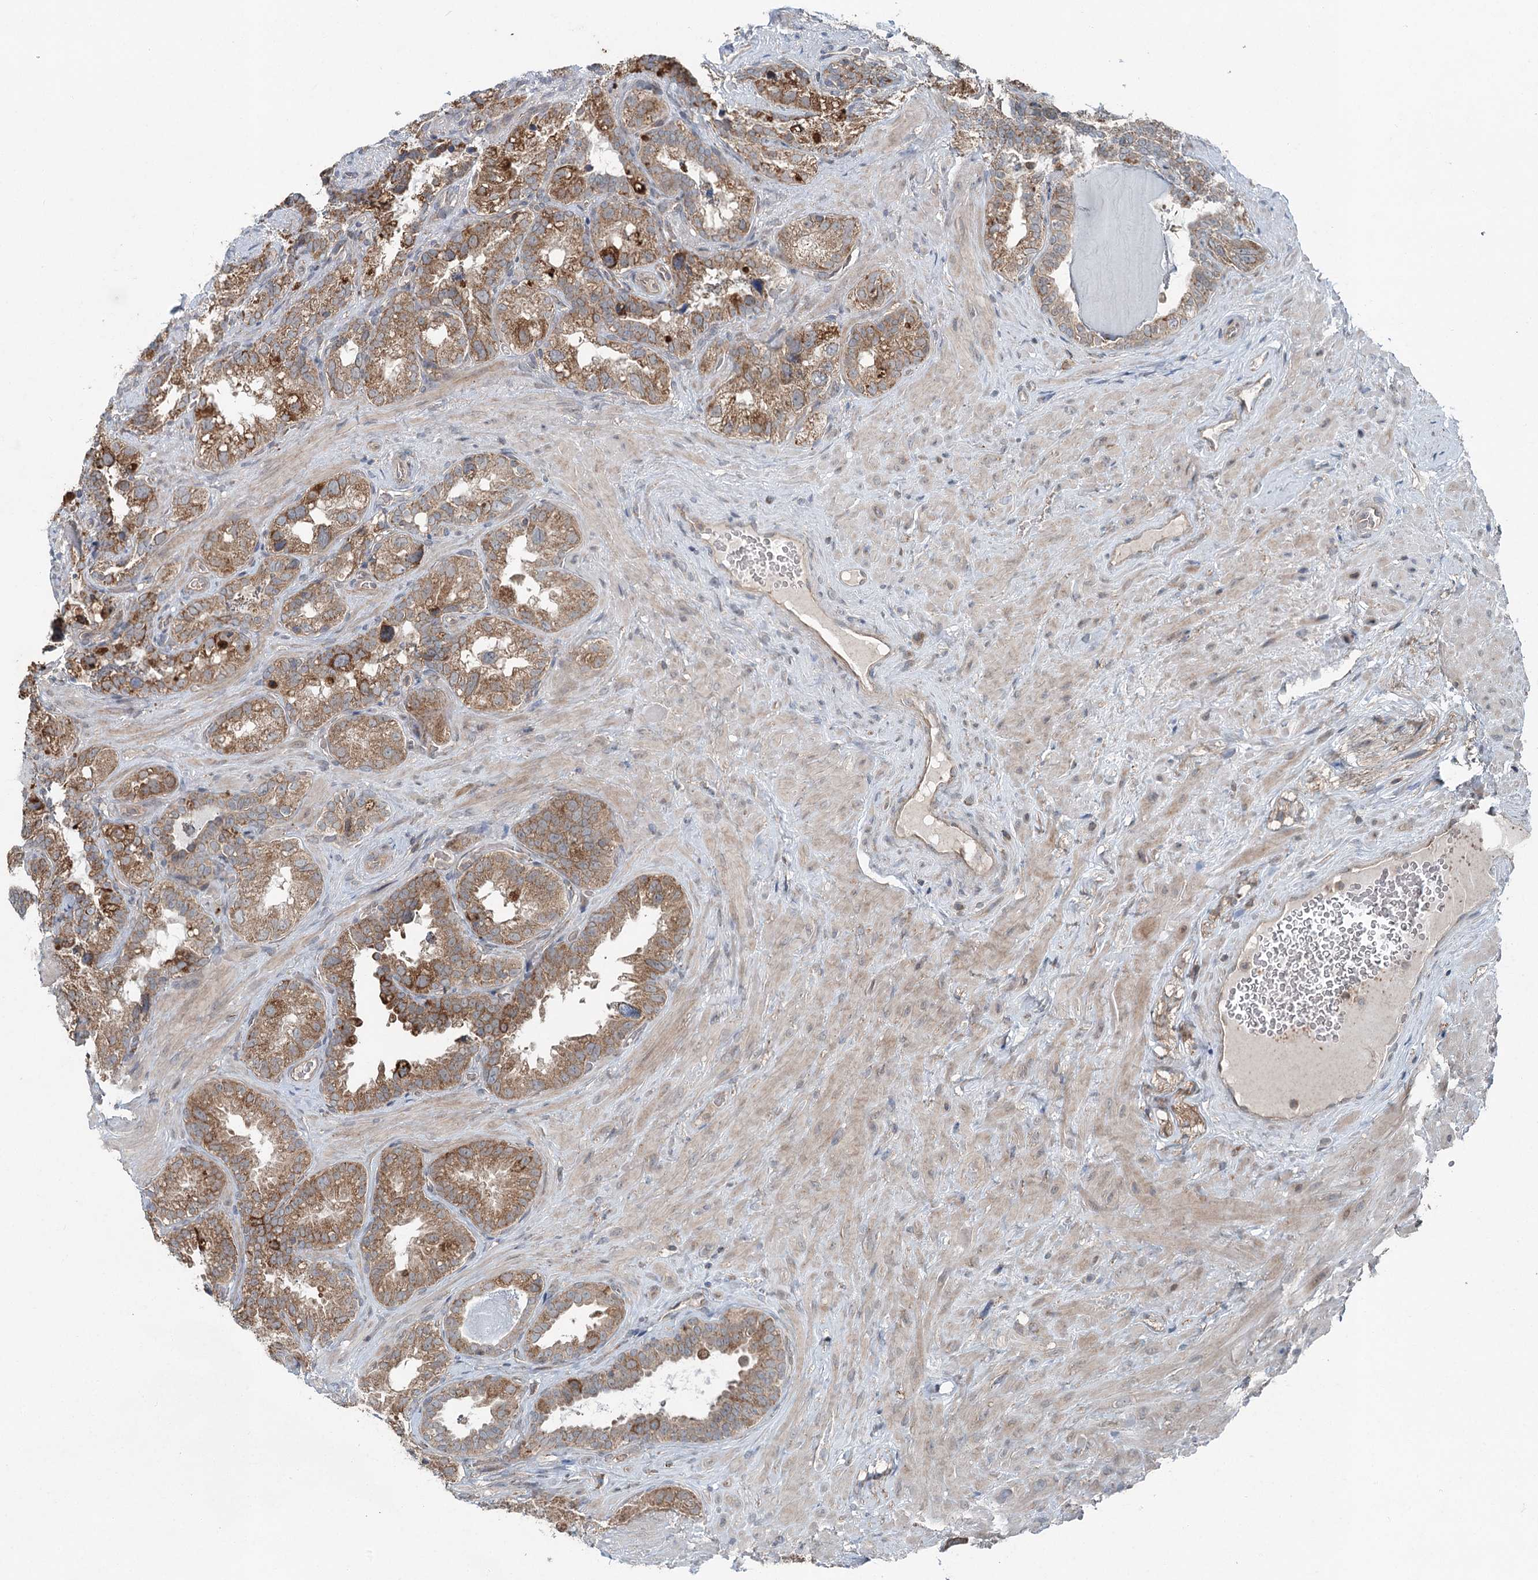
{"staining": {"intensity": "moderate", "quantity": ">75%", "location": "cytoplasmic/membranous"}, "tissue": "seminal vesicle", "cell_type": "Glandular cells", "image_type": "normal", "snomed": [{"axis": "morphology", "description": "Normal tissue, NOS"}, {"axis": "topography", "description": "Seminal veicle"}, {"axis": "topography", "description": "Peripheral nerve tissue"}], "caption": "Immunohistochemistry (IHC) micrograph of normal human seminal vesicle stained for a protein (brown), which demonstrates medium levels of moderate cytoplasmic/membranous staining in about >75% of glandular cells.", "gene": "SKIC3", "patient": {"sex": "male", "age": 67}}